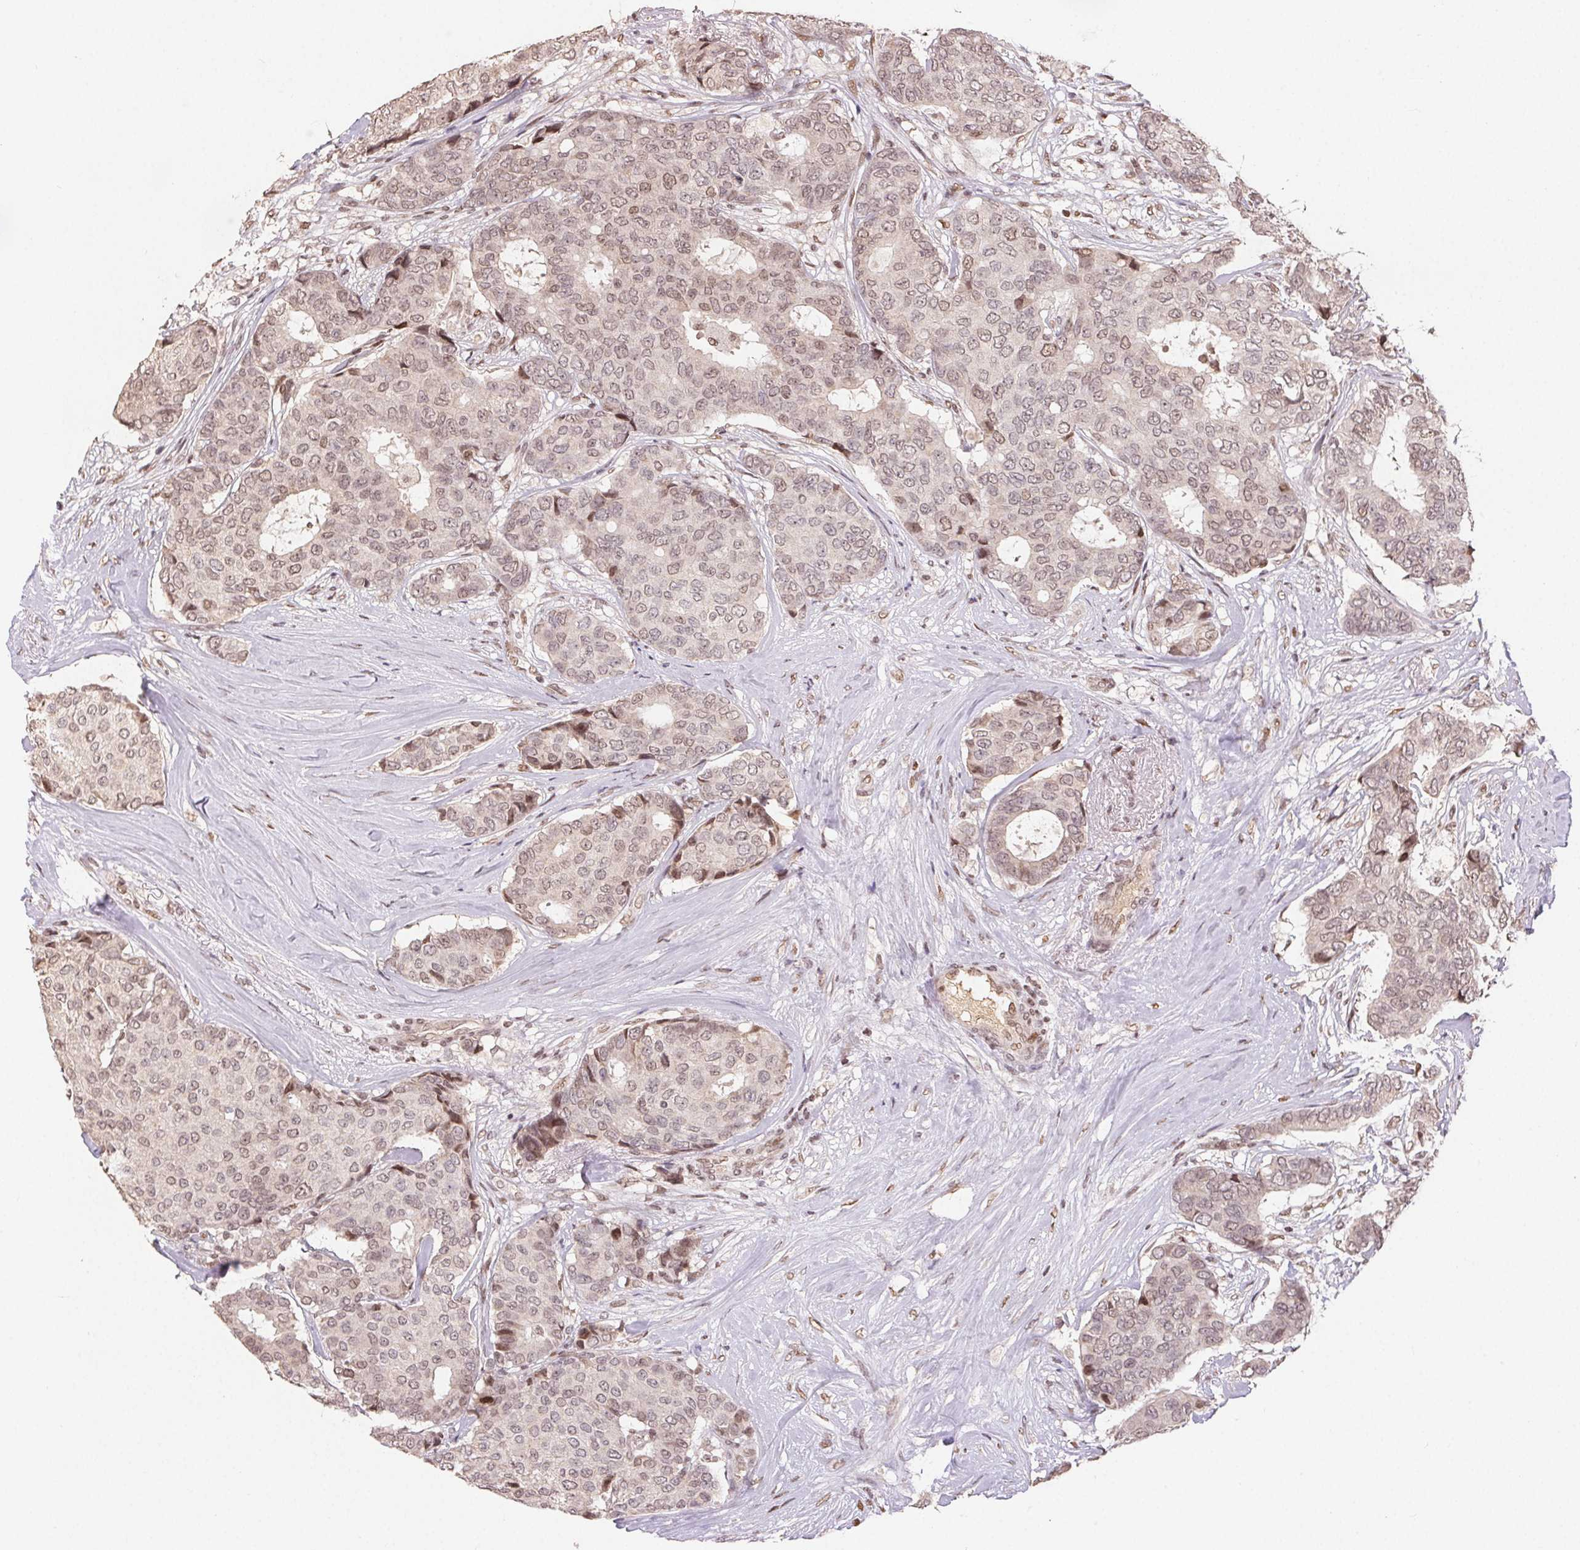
{"staining": {"intensity": "weak", "quantity": ">75%", "location": "nuclear"}, "tissue": "breast cancer", "cell_type": "Tumor cells", "image_type": "cancer", "snomed": [{"axis": "morphology", "description": "Duct carcinoma"}, {"axis": "topography", "description": "Breast"}], "caption": "An IHC histopathology image of tumor tissue is shown. Protein staining in brown shows weak nuclear positivity in breast cancer (infiltrating ductal carcinoma) within tumor cells.", "gene": "MAPKAPK2", "patient": {"sex": "female", "age": 75}}